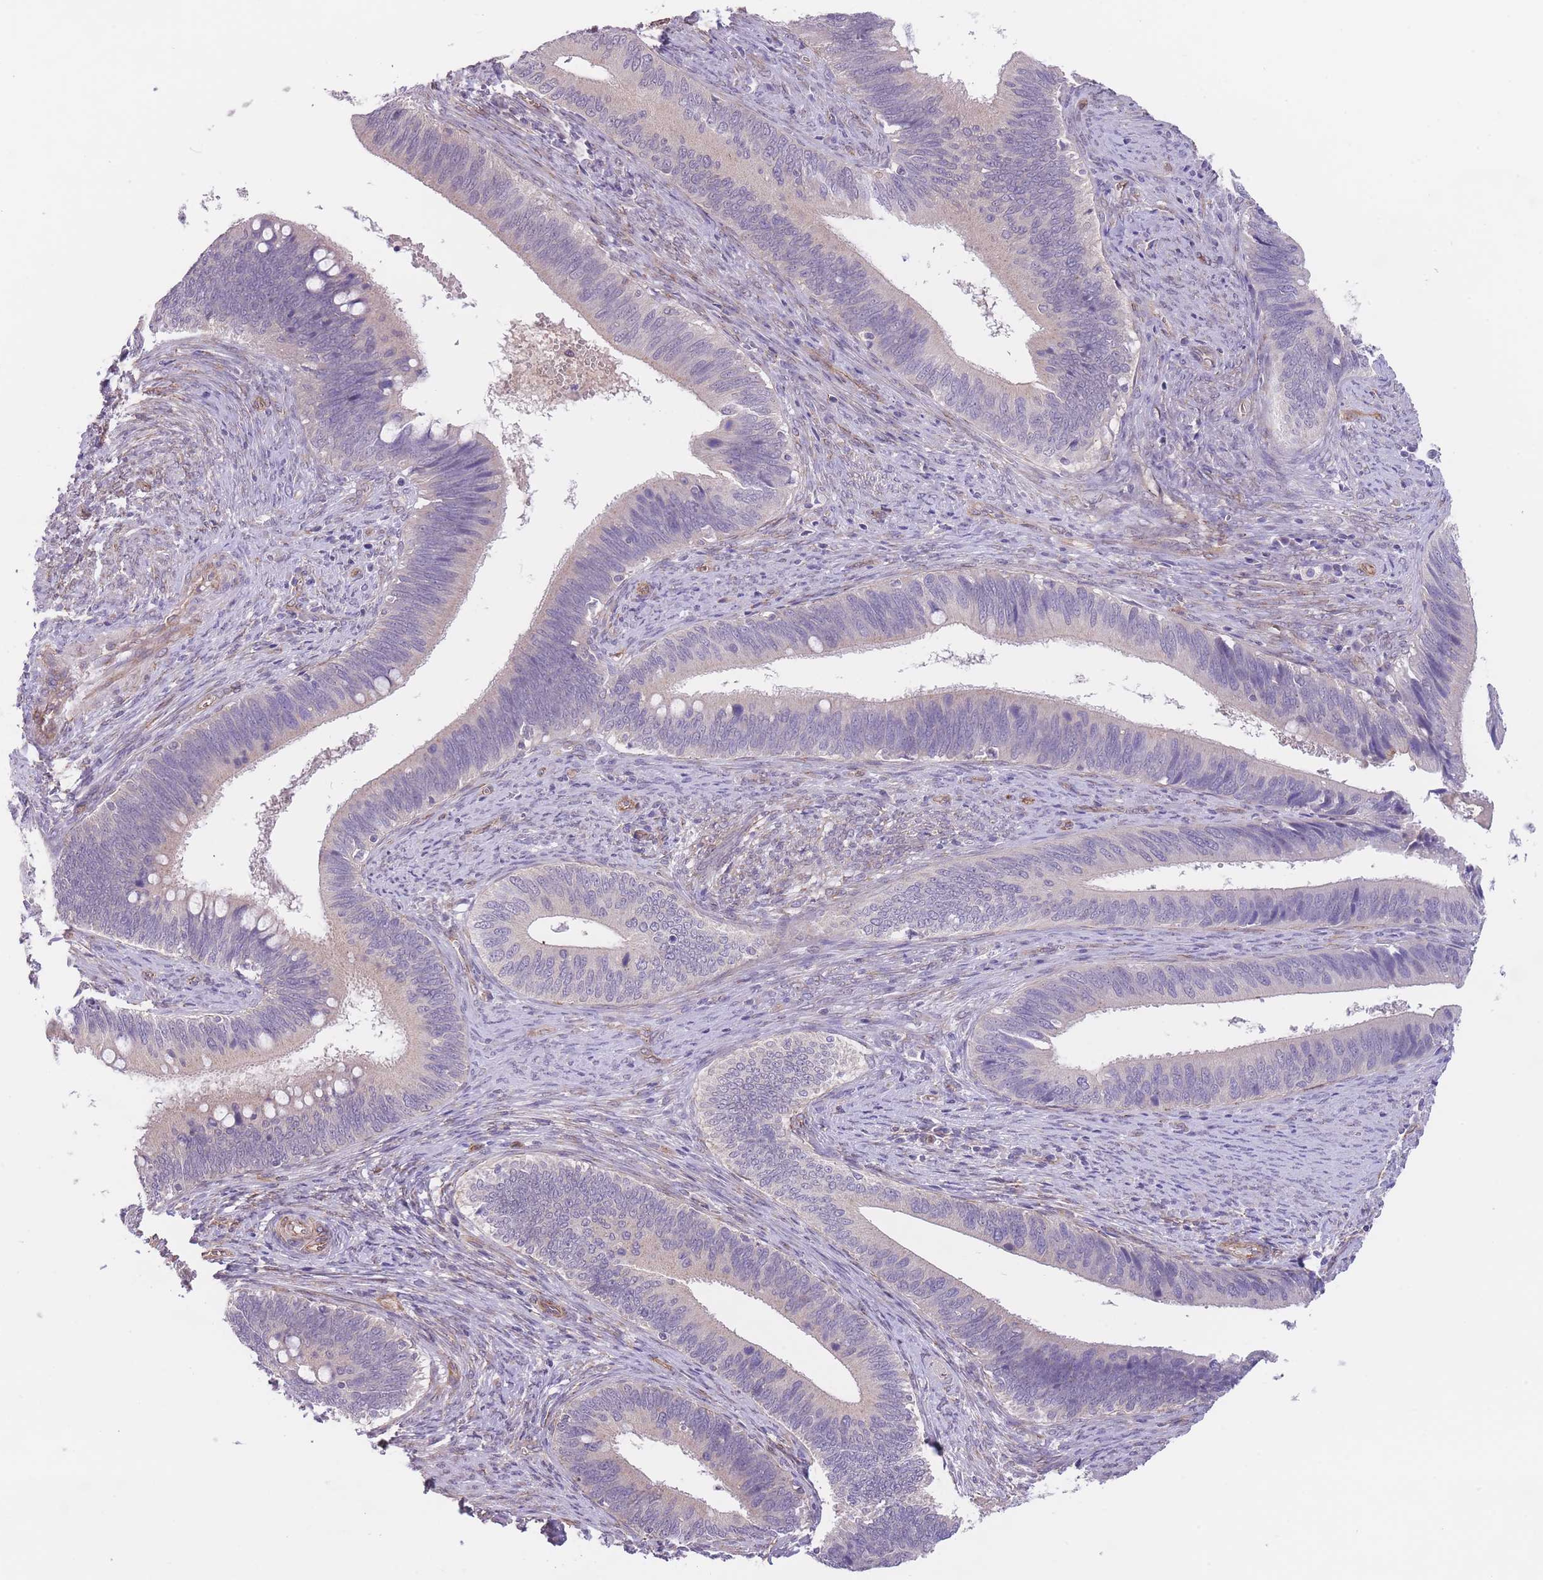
{"staining": {"intensity": "negative", "quantity": "none", "location": "none"}, "tissue": "cervical cancer", "cell_type": "Tumor cells", "image_type": "cancer", "snomed": [{"axis": "morphology", "description": "Adenocarcinoma, NOS"}, {"axis": "topography", "description": "Cervix"}], "caption": "This is an immunohistochemistry (IHC) image of adenocarcinoma (cervical). There is no staining in tumor cells.", "gene": "QTRT1", "patient": {"sex": "female", "age": 42}}